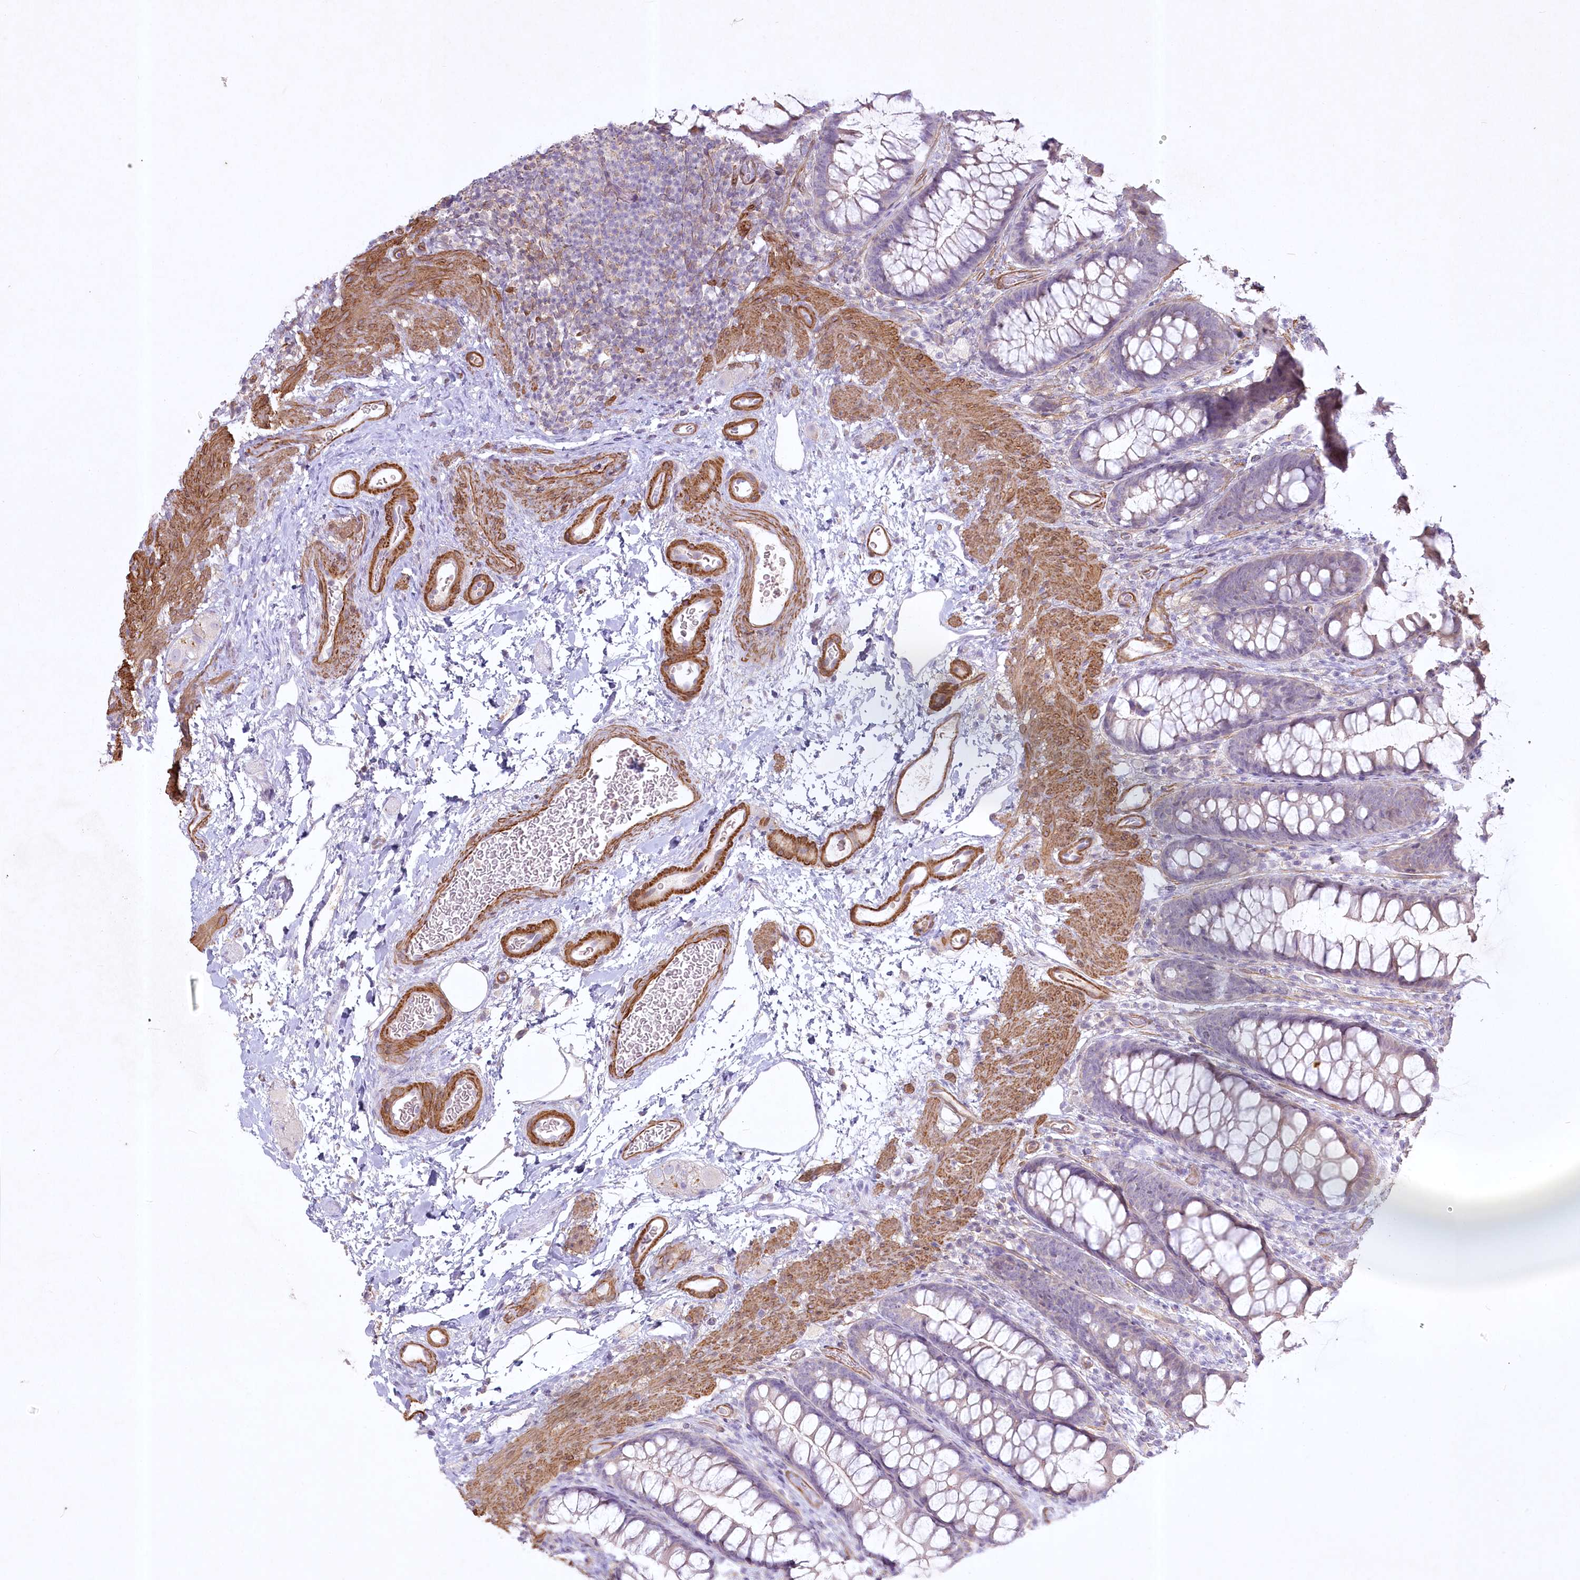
{"staining": {"intensity": "negative", "quantity": "none", "location": "none"}, "tissue": "colon", "cell_type": "Endothelial cells", "image_type": "normal", "snomed": [{"axis": "morphology", "description": "Normal tissue, NOS"}, {"axis": "topography", "description": "Colon"}], "caption": "There is no significant positivity in endothelial cells of colon. (DAB (3,3'-diaminobenzidine) IHC, high magnification).", "gene": "INPP4B", "patient": {"sex": "female", "age": 62}}